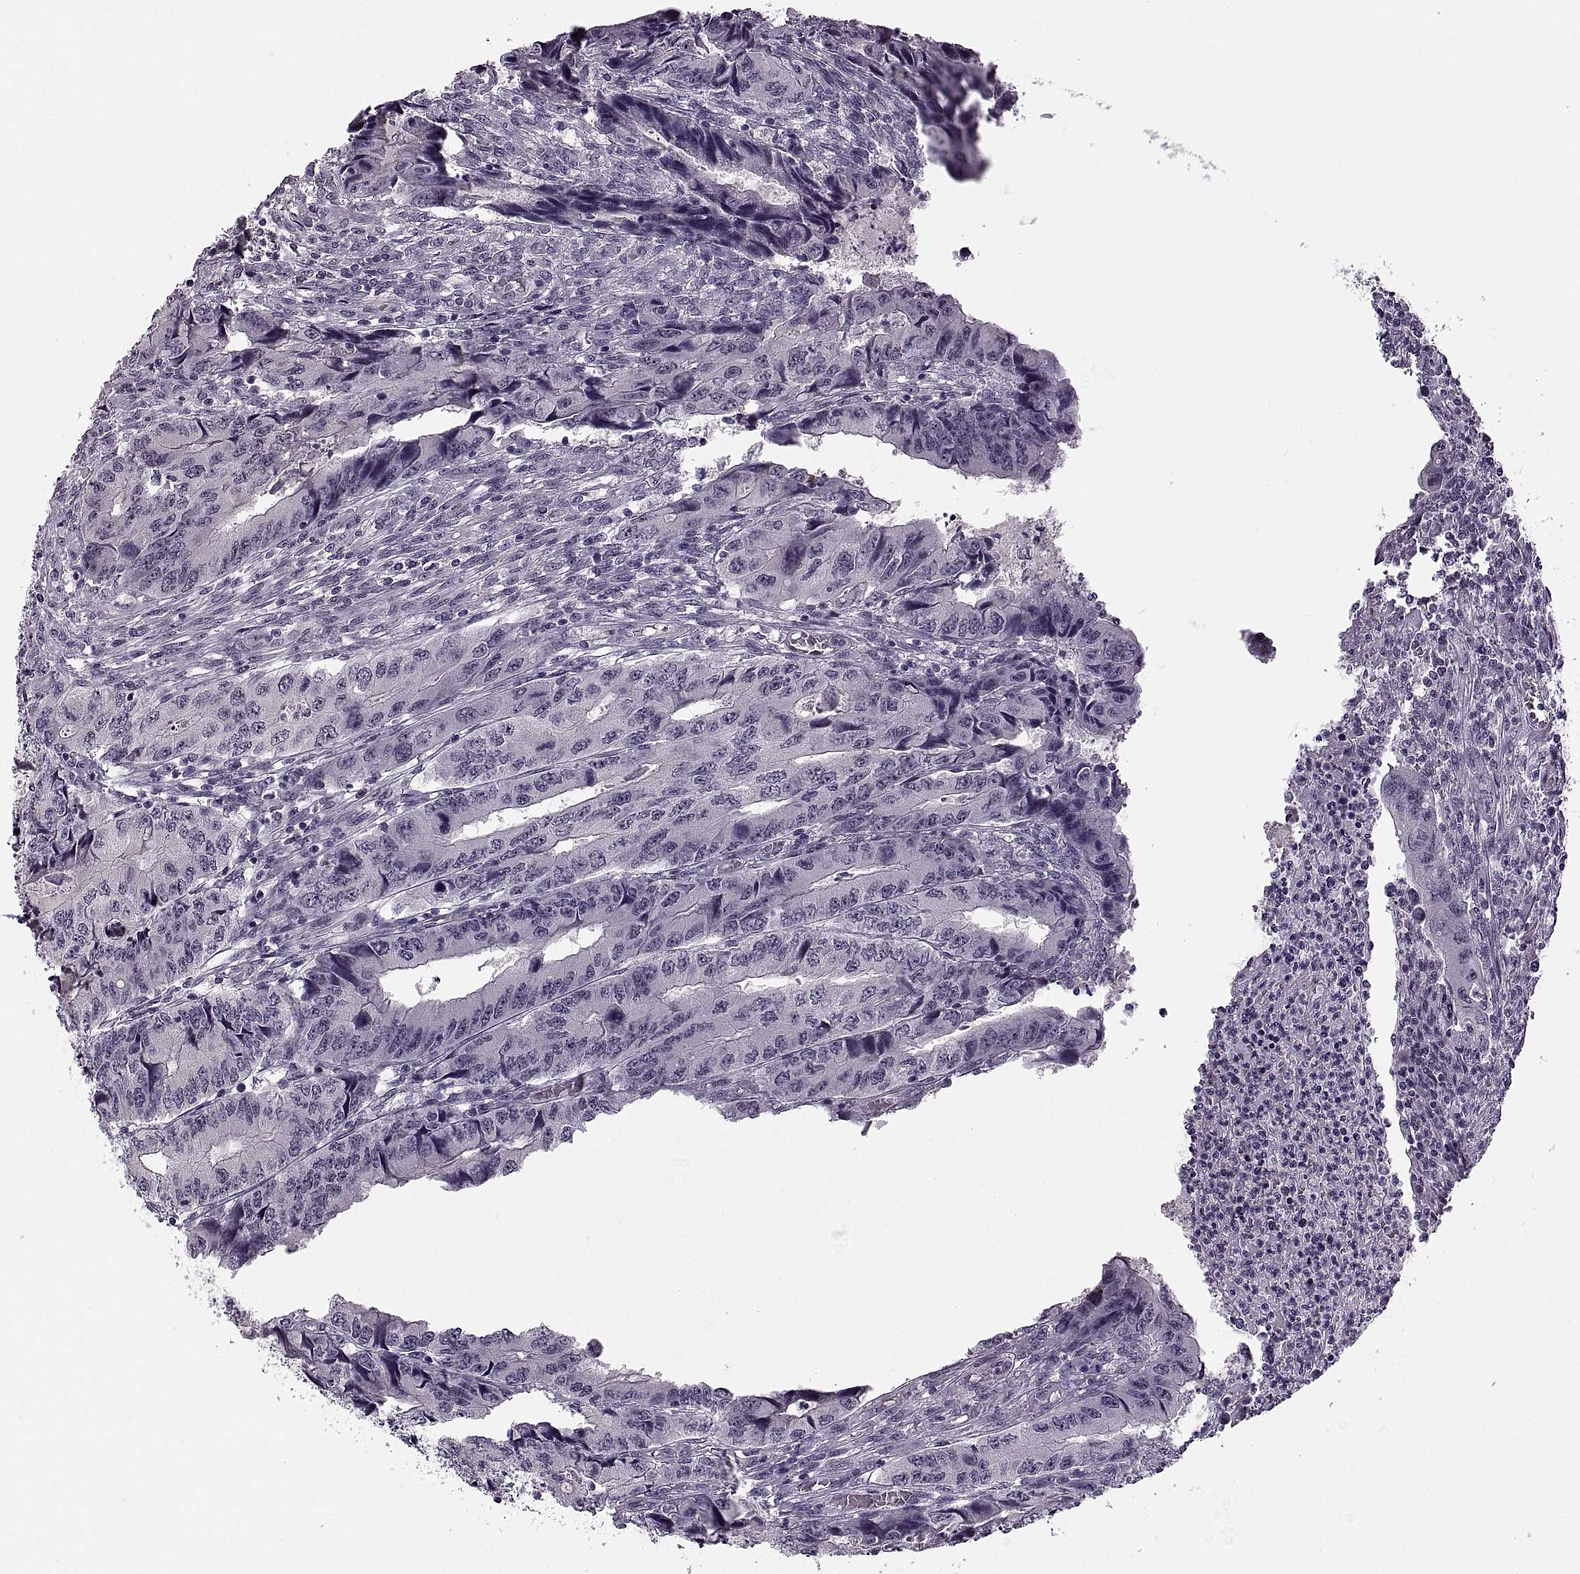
{"staining": {"intensity": "negative", "quantity": "none", "location": "none"}, "tissue": "colorectal cancer", "cell_type": "Tumor cells", "image_type": "cancer", "snomed": [{"axis": "morphology", "description": "Adenocarcinoma, NOS"}, {"axis": "topography", "description": "Colon"}], "caption": "Human colorectal cancer stained for a protein using immunohistochemistry reveals no expression in tumor cells.", "gene": "PAGE5", "patient": {"sex": "male", "age": 53}}